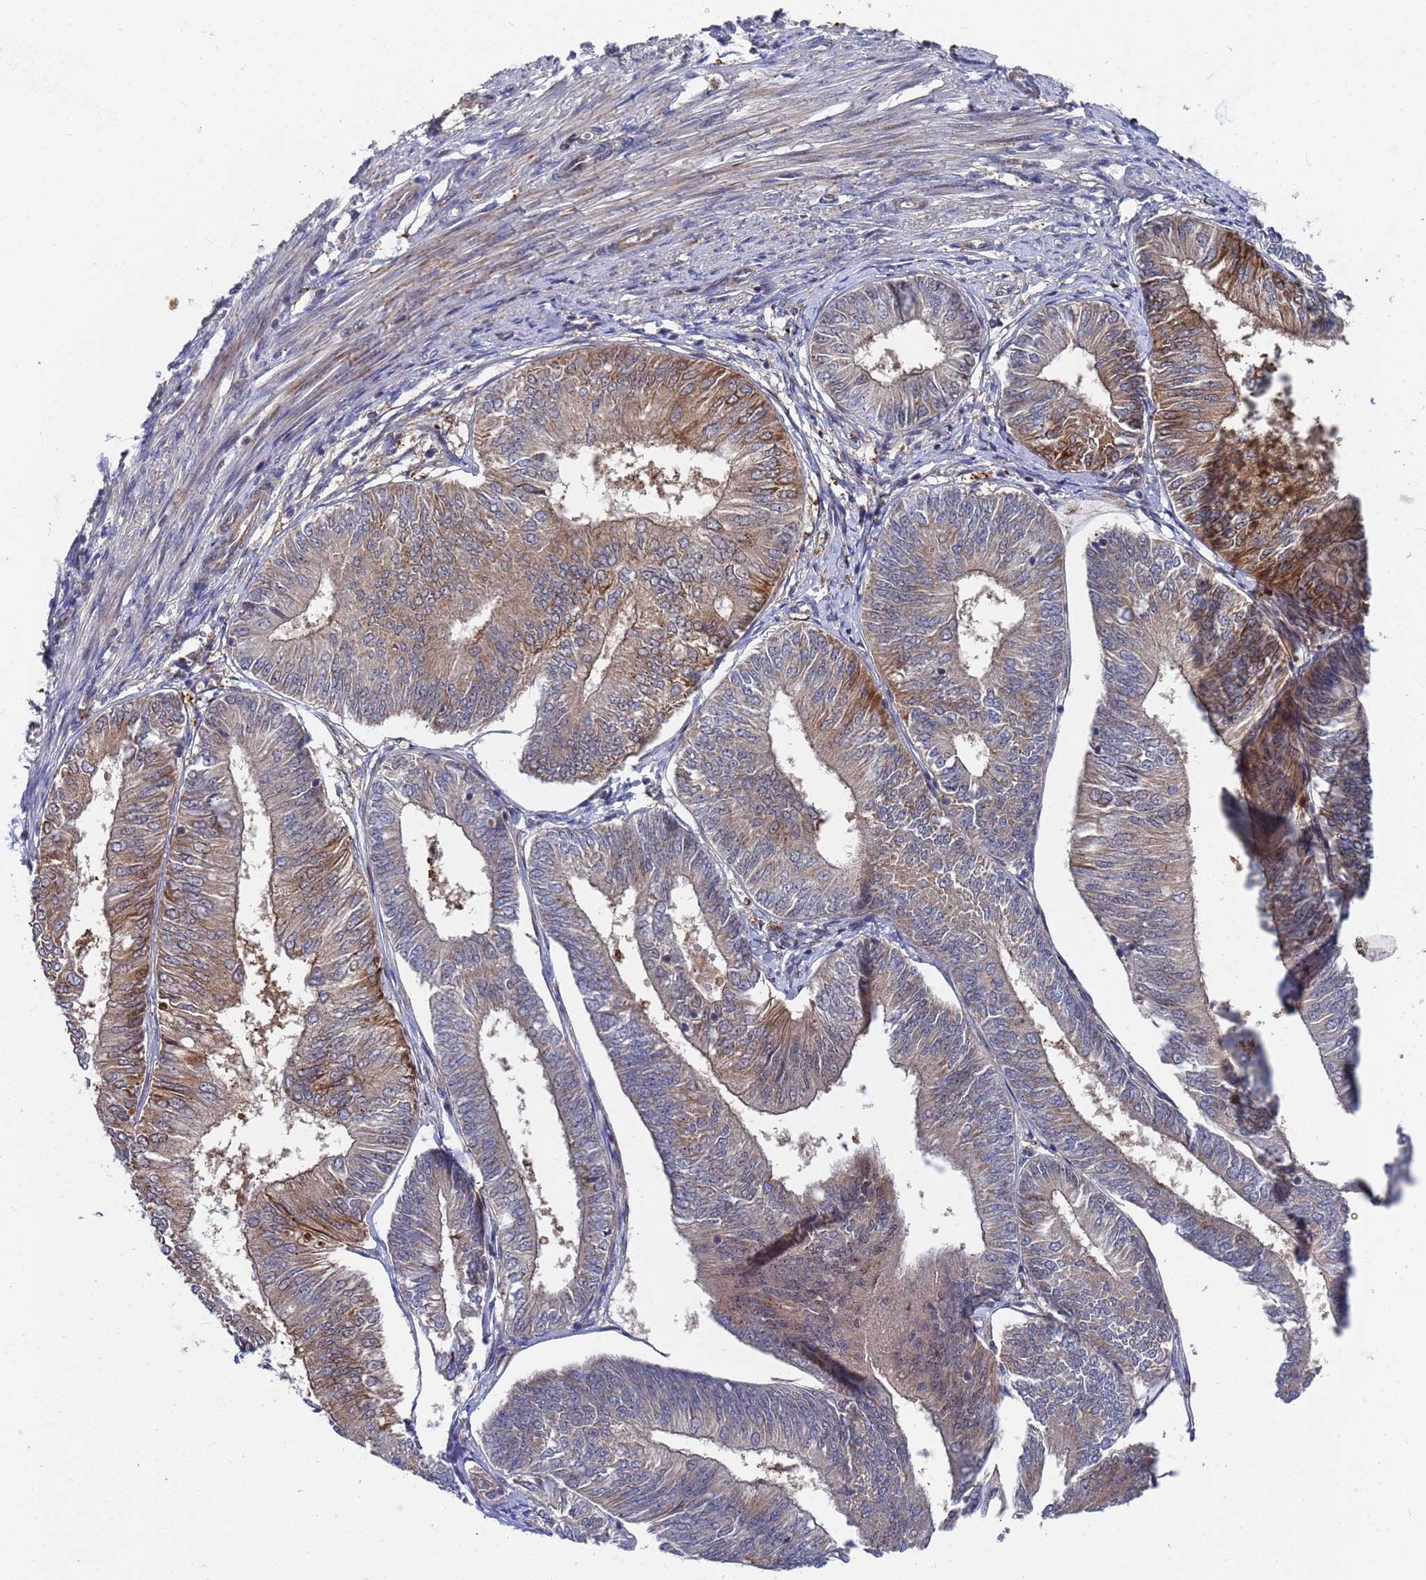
{"staining": {"intensity": "moderate", "quantity": "25%-75%", "location": "cytoplasmic/membranous"}, "tissue": "endometrial cancer", "cell_type": "Tumor cells", "image_type": "cancer", "snomed": [{"axis": "morphology", "description": "Adenocarcinoma, NOS"}, {"axis": "topography", "description": "Endometrium"}], "caption": "The image displays staining of endometrial cancer (adenocarcinoma), revealing moderate cytoplasmic/membranous protein expression (brown color) within tumor cells. Using DAB (brown) and hematoxylin (blue) stains, captured at high magnification using brightfield microscopy.", "gene": "TMBIM6", "patient": {"sex": "female", "age": 58}}